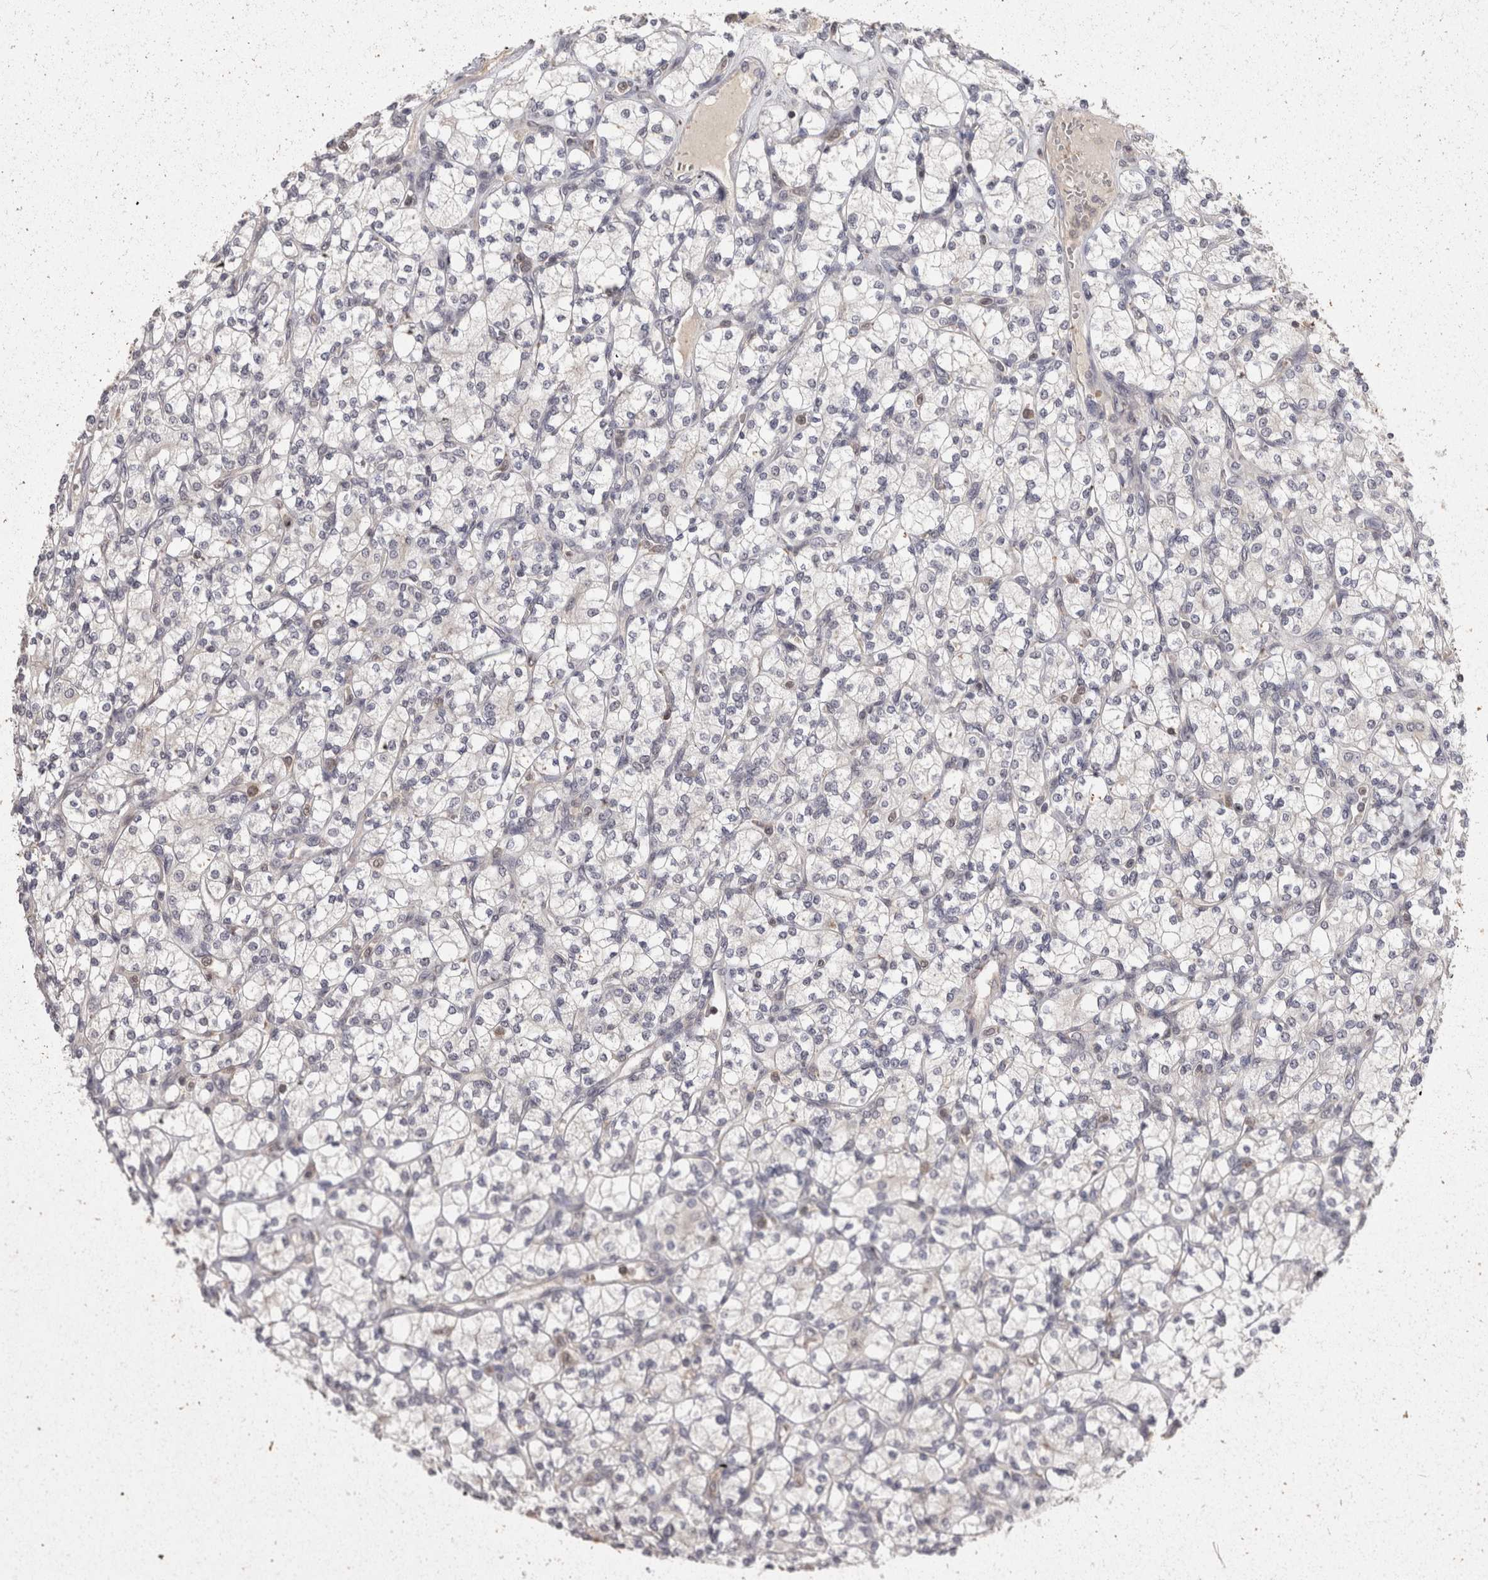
{"staining": {"intensity": "negative", "quantity": "none", "location": "none"}, "tissue": "renal cancer", "cell_type": "Tumor cells", "image_type": "cancer", "snomed": [{"axis": "morphology", "description": "Adenocarcinoma, NOS"}, {"axis": "topography", "description": "Kidney"}], "caption": "This is an immunohistochemistry (IHC) image of human renal adenocarcinoma. There is no expression in tumor cells.", "gene": "ACAT2", "patient": {"sex": "male", "age": 77}}